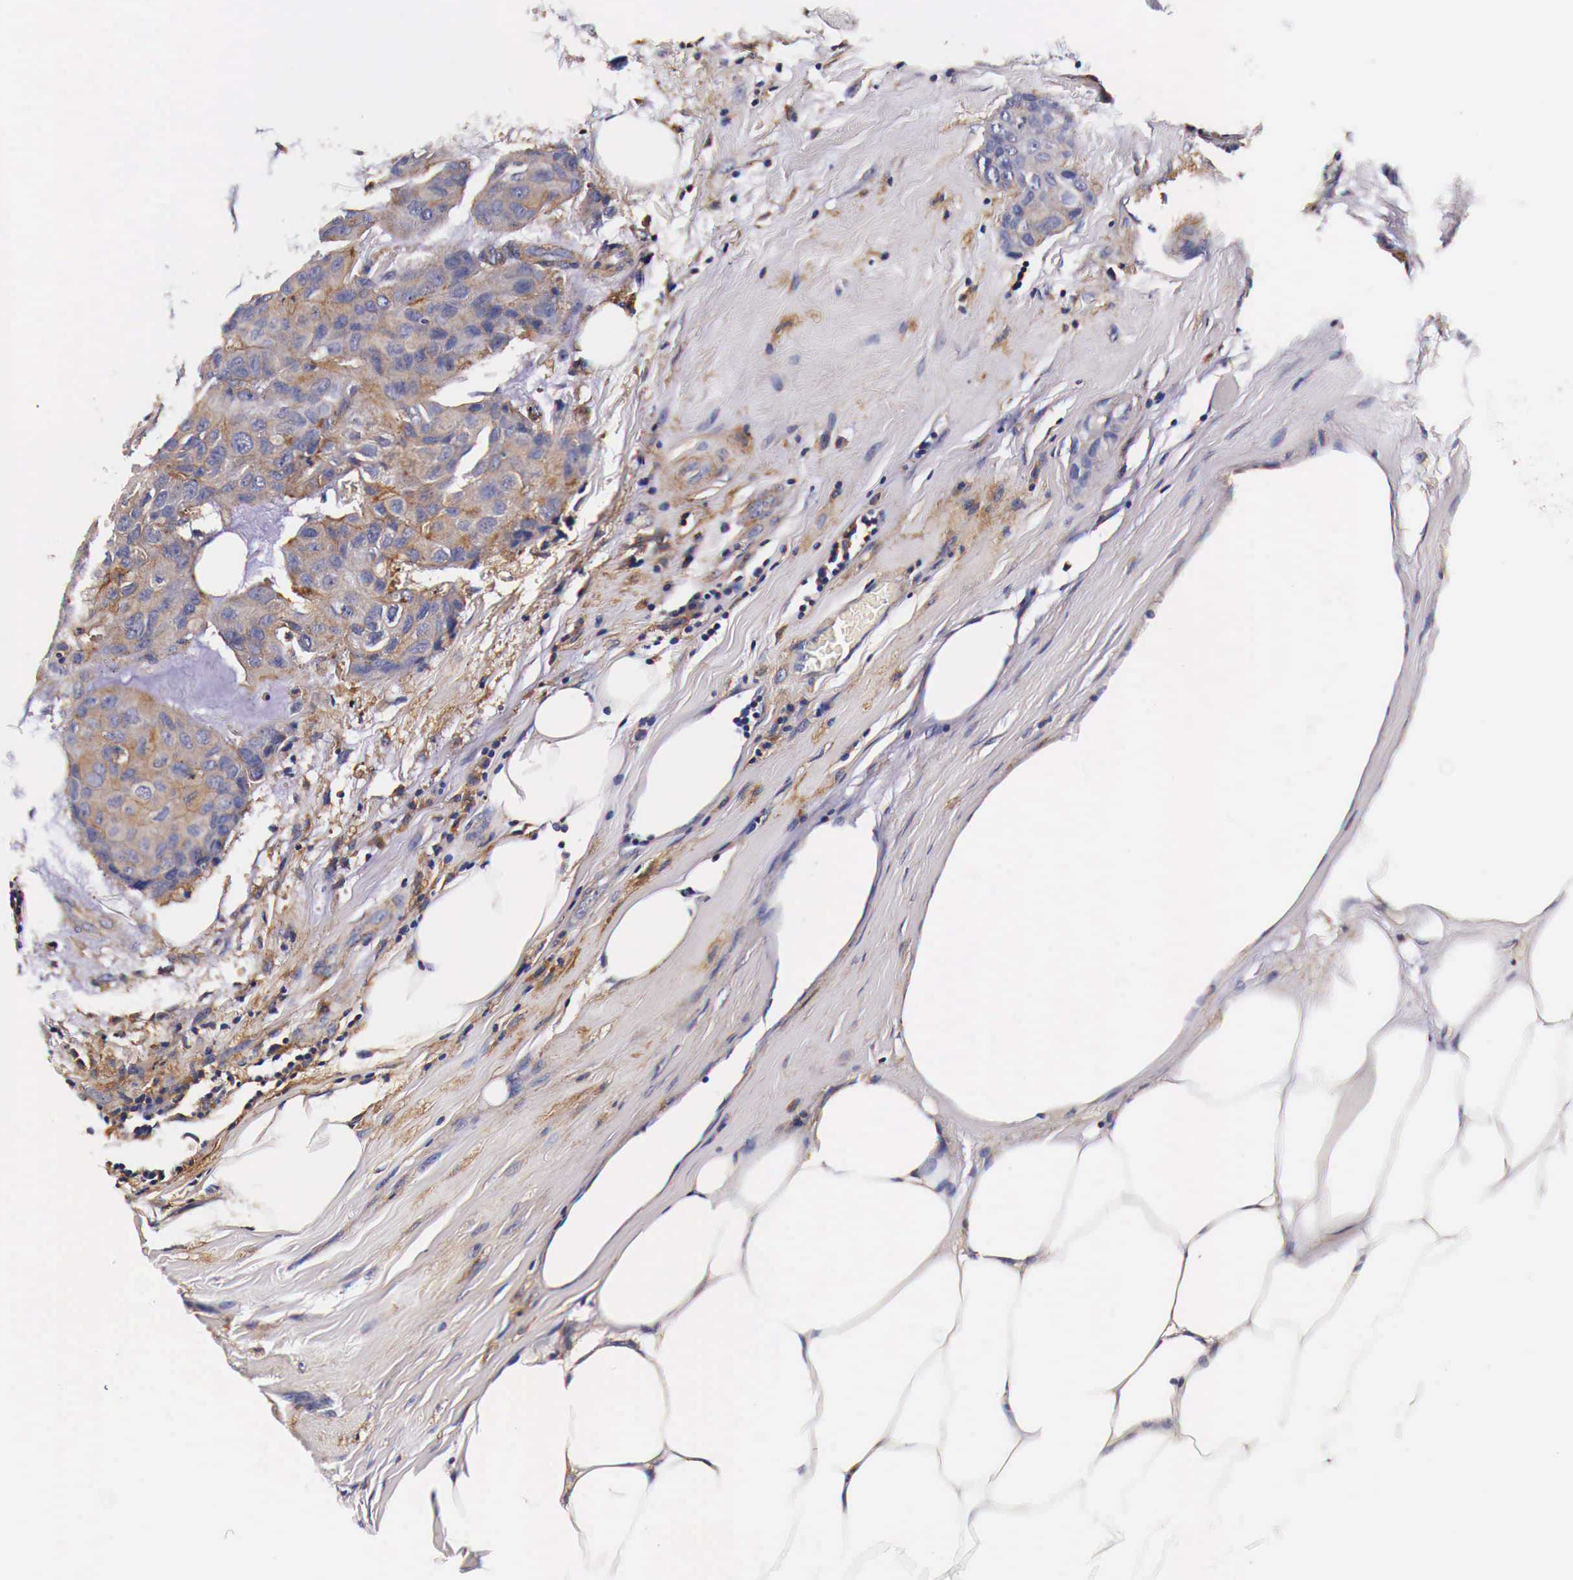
{"staining": {"intensity": "weak", "quantity": ">75%", "location": "cytoplasmic/membranous"}, "tissue": "breast cancer", "cell_type": "Tumor cells", "image_type": "cancer", "snomed": [{"axis": "morphology", "description": "Duct carcinoma"}, {"axis": "topography", "description": "Breast"}], "caption": "IHC photomicrograph of neoplastic tissue: invasive ductal carcinoma (breast) stained using IHC displays low levels of weak protein expression localized specifically in the cytoplasmic/membranous of tumor cells, appearing as a cytoplasmic/membranous brown color.", "gene": "RP2", "patient": {"sex": "female", "age": 68}}